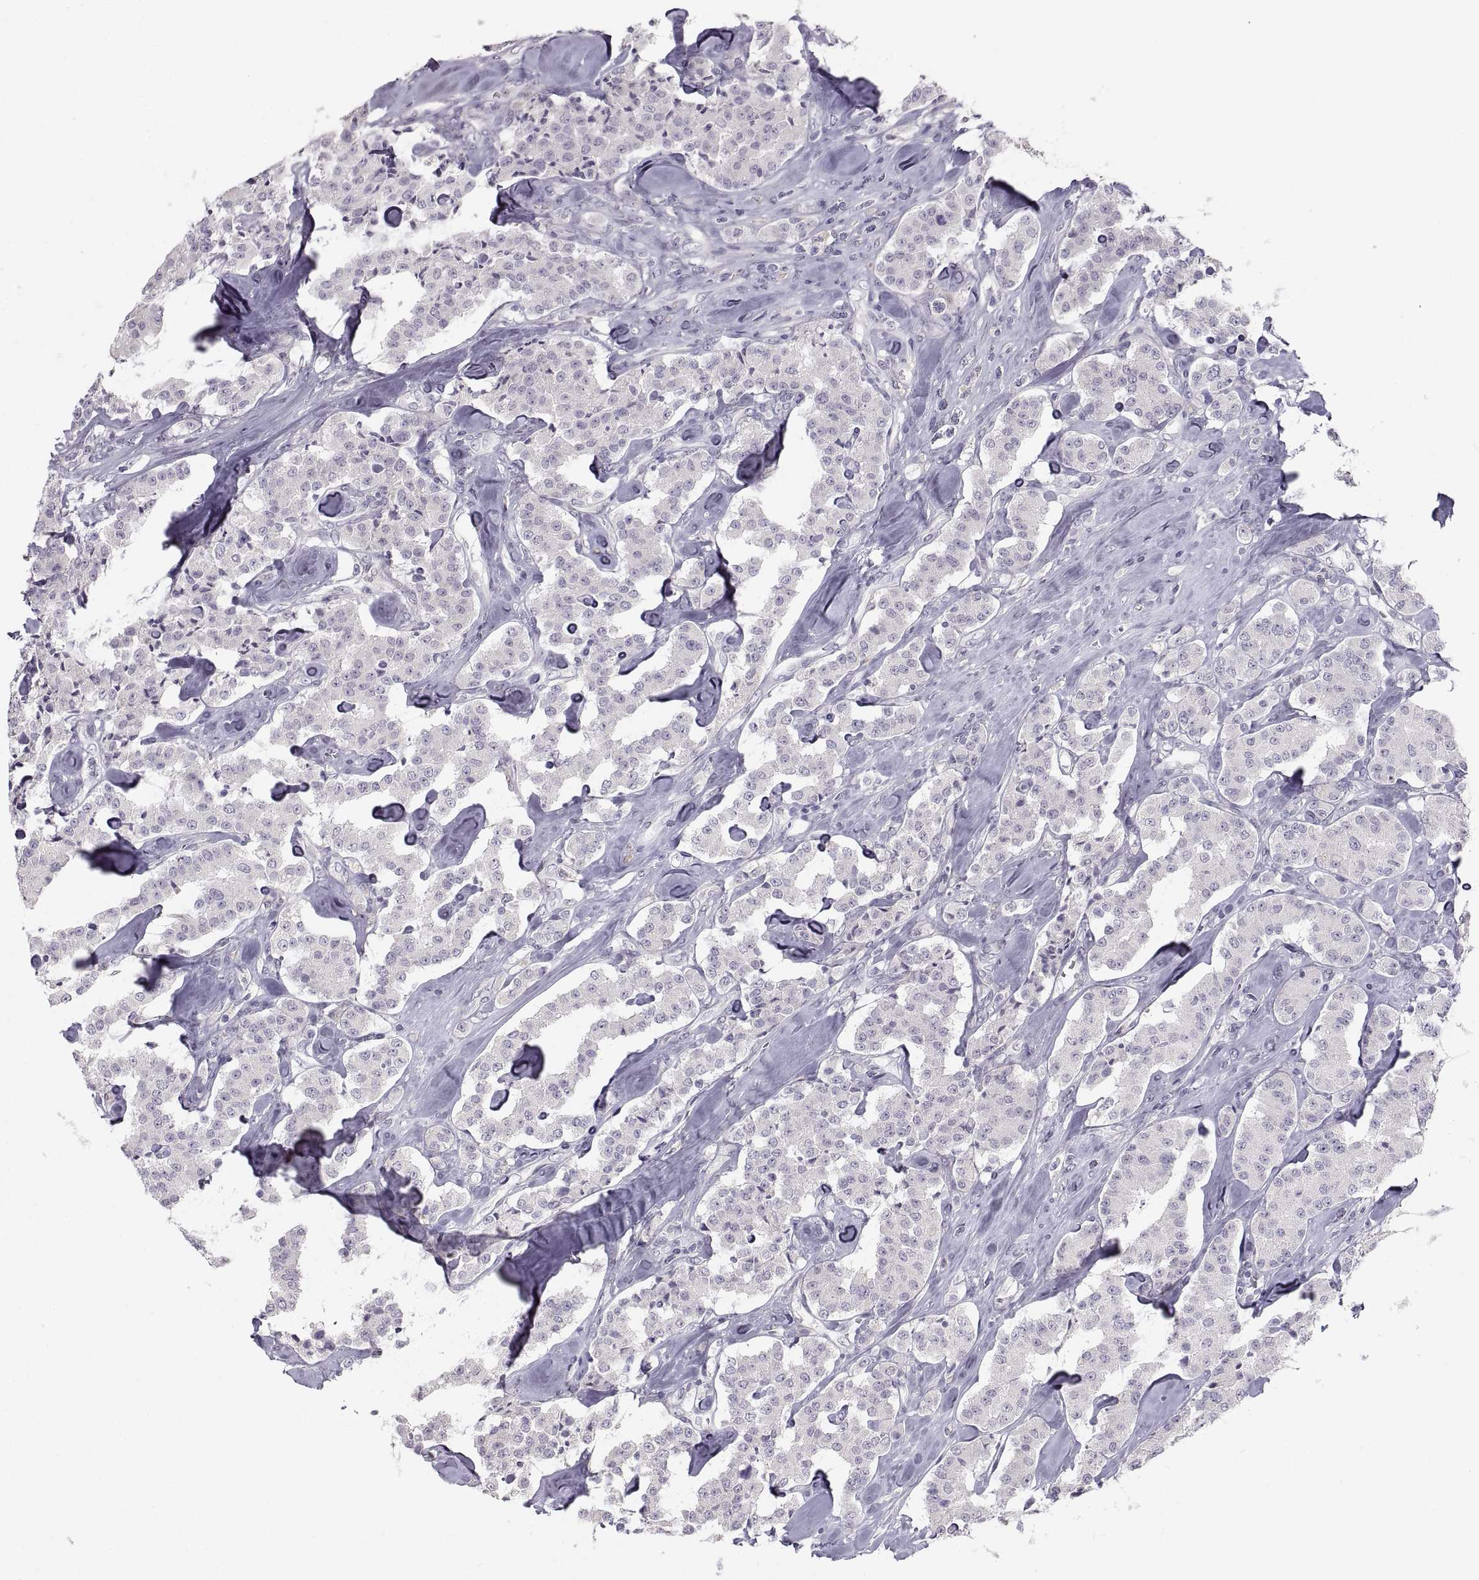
{"staining": {"intensity": "negative", "quantity": "none", "location": "none"}, "tissue": "carcinoid", "cell_type": "Tumor cells", "image_type": "cancer", "snomed": [{"axis": "morphology", "description": "Carcinoid, malignant, NOS"}, {"axis": "topography", "description": "Pancreas"}], "caption": "Immunohistochemistry image of neoplastic tissue: human malignant carcinoid stained with DAB (3,3'-diaminobenzidine) shows no significant protein staining in tumor cells. (DAB immunohistochemistry (IHC) with hematoxylin counter stain).", "gene": "ZNF185", "patient": {"sex": "male", "age": 41}}